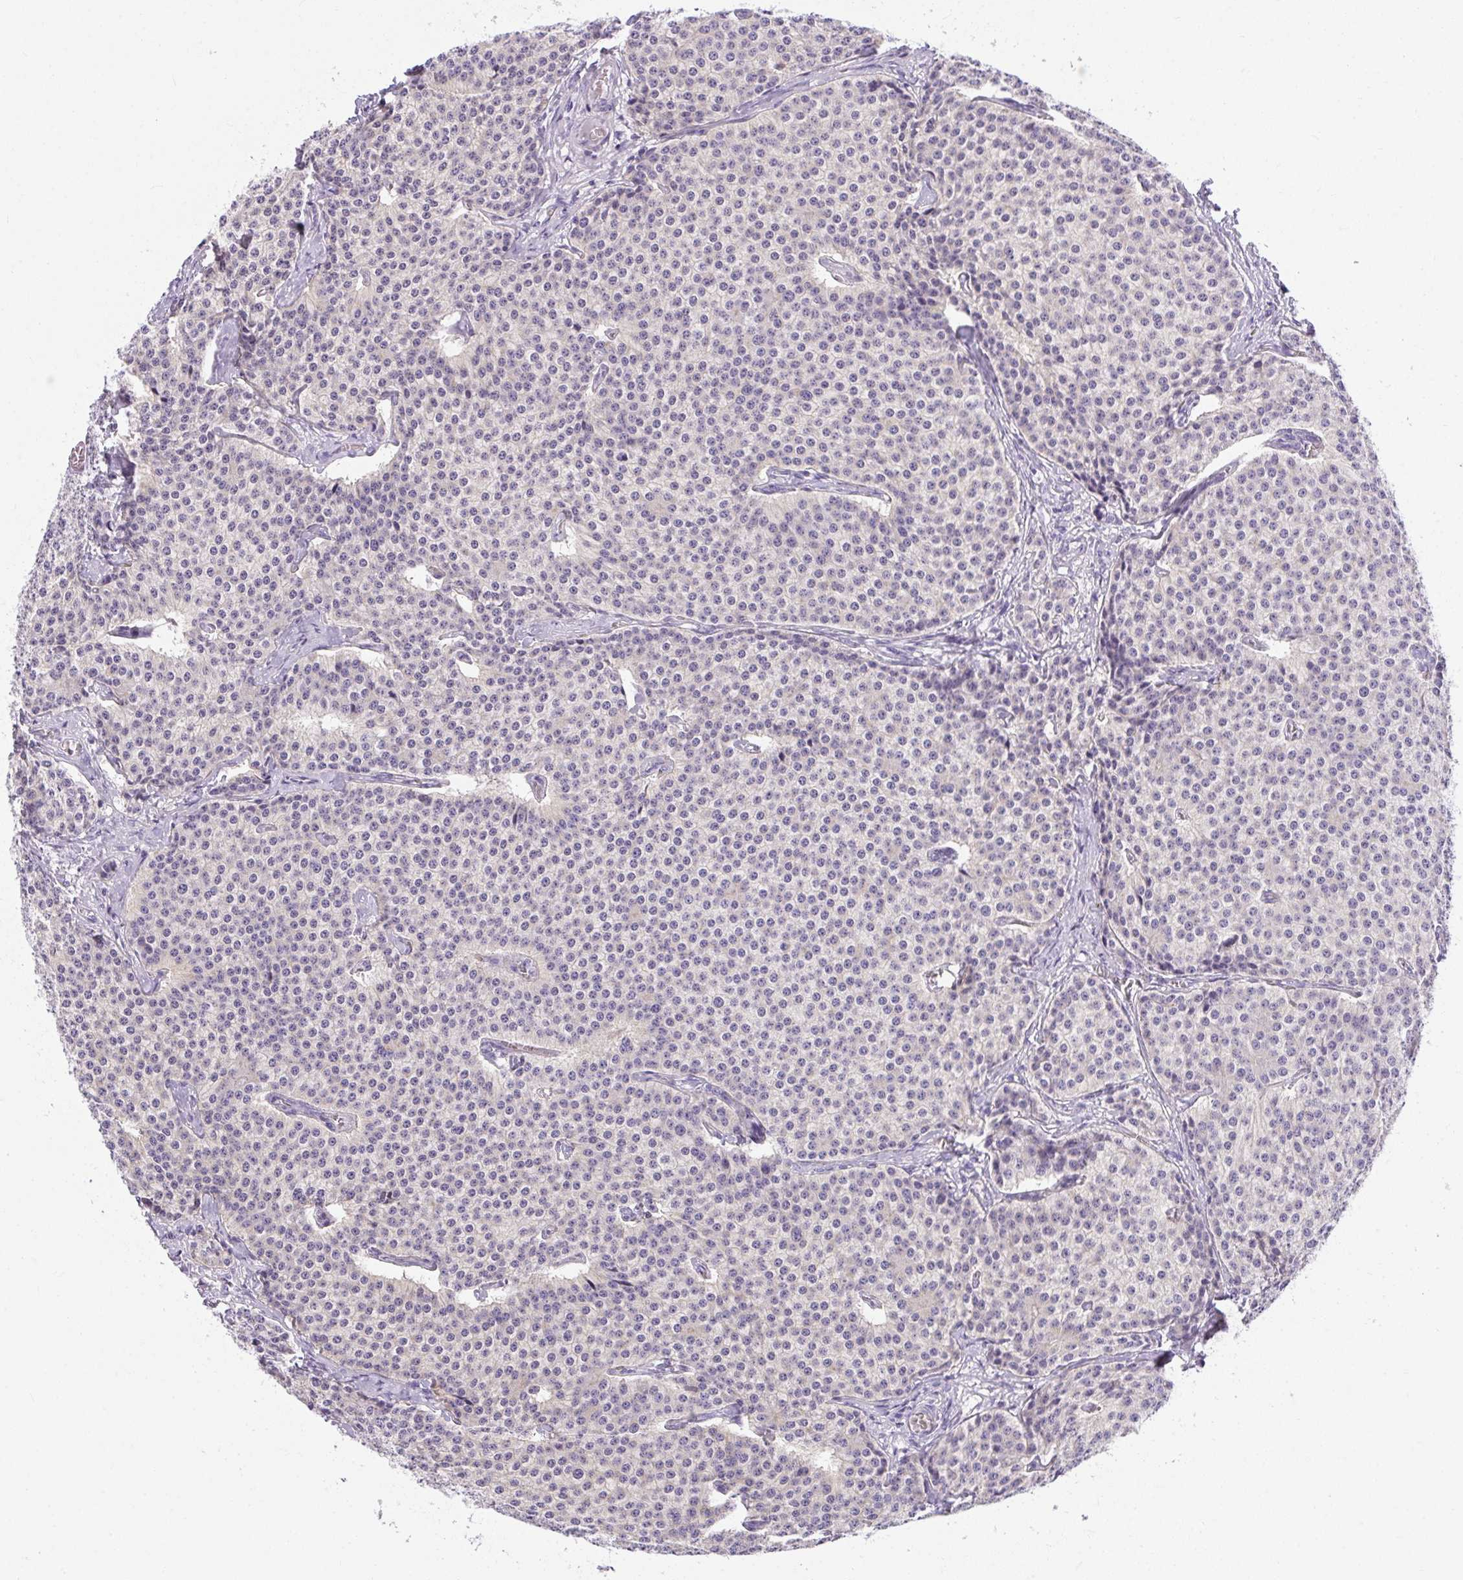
{"staining": {"intensity": "negative", "quantity": "none", "location": "none"}, "tissue": "carcinoid", "cell_type": "Tumor cells", "image_type": "cancer", "snomed": [{"axis": "morphology", "description": "Carcinoid, malignant, NOS"}, {"axis": "topography", "description": "Small intestine"}], "caption": "Immunohistochemistry micrograph of human carcinoid stained for a protein (brown), which exhibits no positivity in tumor cells. (Brightfield microscopy of DAB (3,3'-diaminobenzidine) immunohistochemistry at high magnification).", "gene": "PLPPR3", "patient": {"sex": "female", "age": 64}}